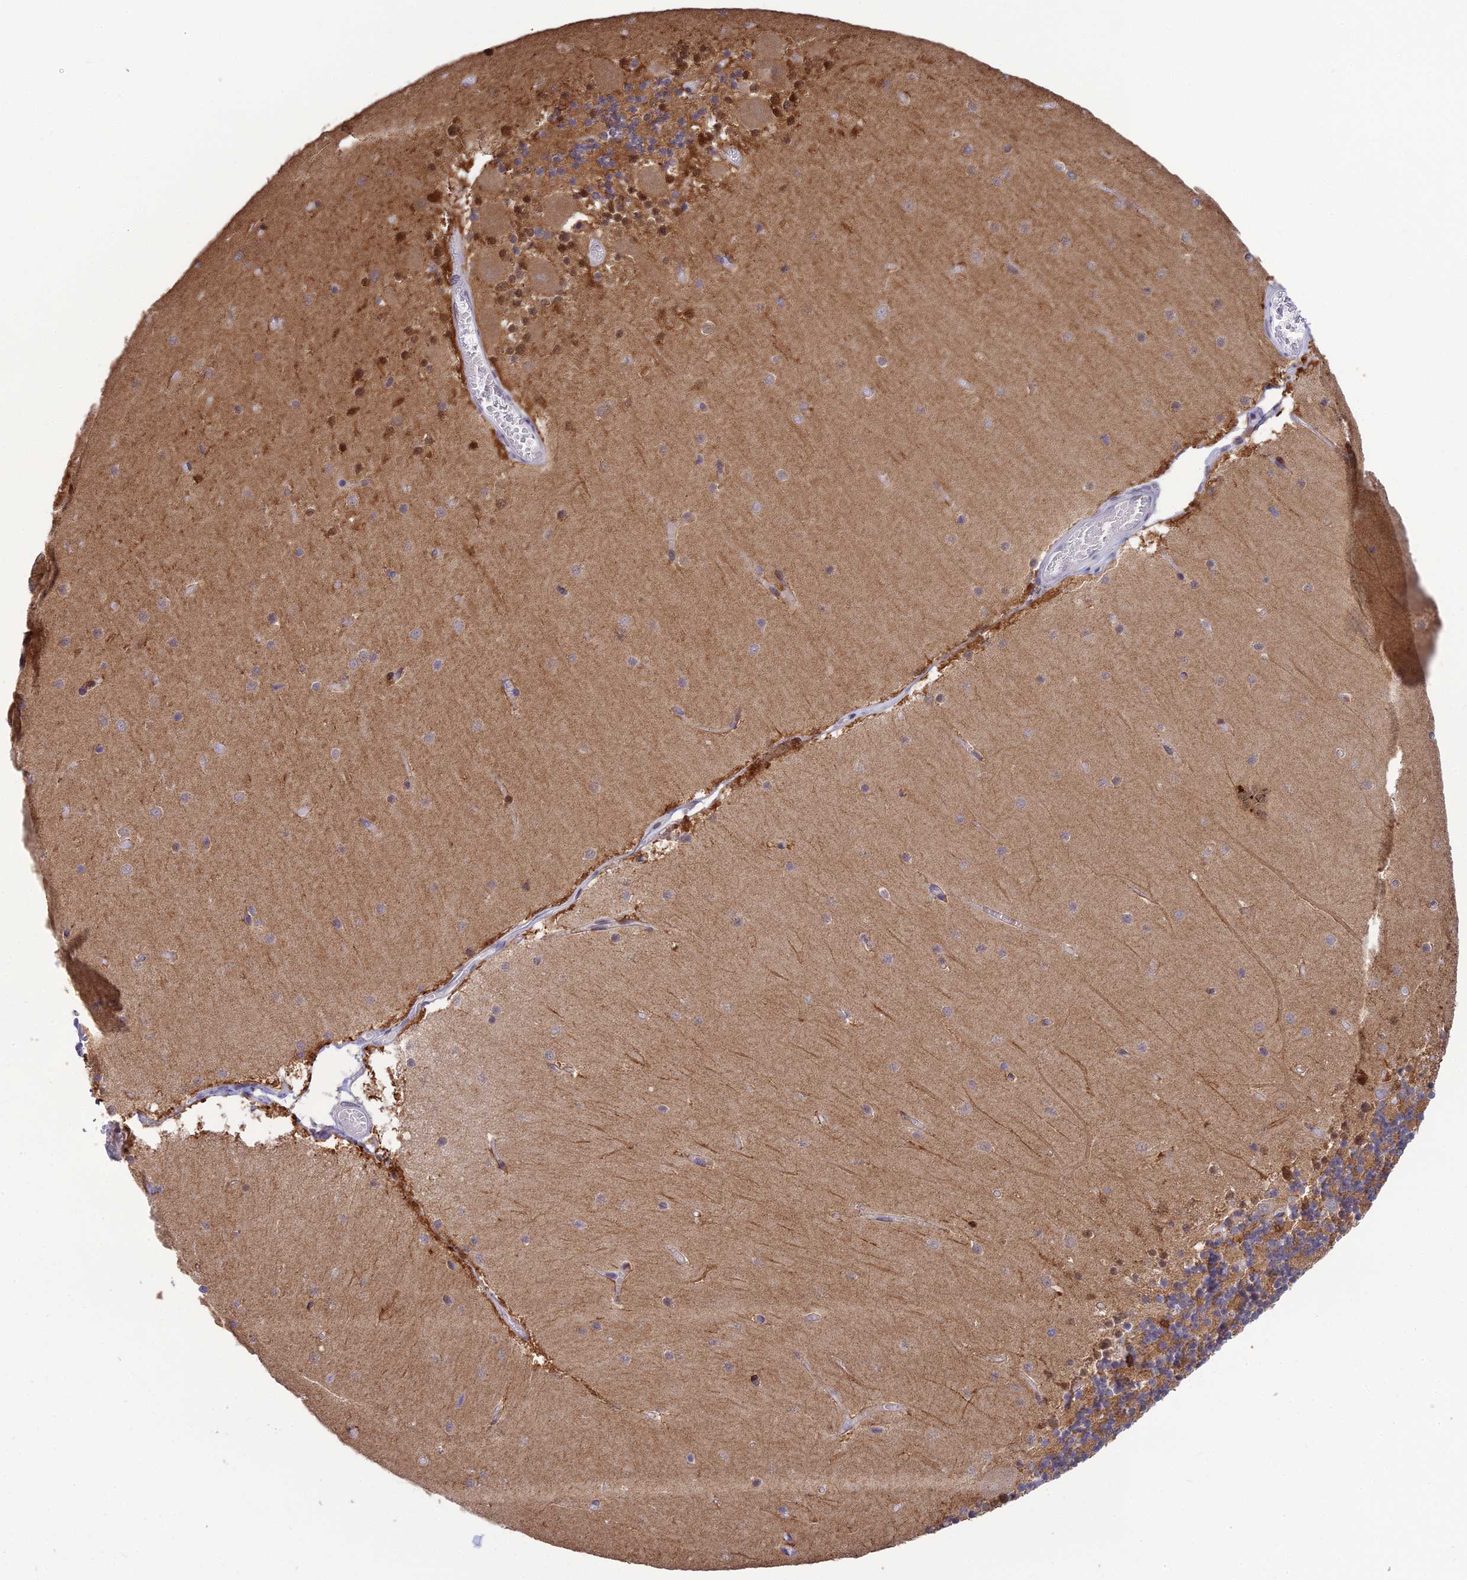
{"staining": {"intensity": "moderate", "quantity": ">75%", "location": "cytoplasmic/membranous"}, "tissue": "cerebellum", "cell_type": "Cells in granular layer", "image_type": "normal", "snomed": [{"axis": "morphology", "description": "Normal tissue, NOS"}, {"axis": "topography", "description": "Cerebellum"}], "caption": "DAB immunohistochemical staining of unremarkable human cerebellum demonstrates moderate cytoplasmic/membranous protein staining in approximately >75% of cells in granular layer. (DAB IHC with brightfield microscopy, high magnification).", "gene": "ELOA2", "patient": {"sex": "female", "age": 28}}